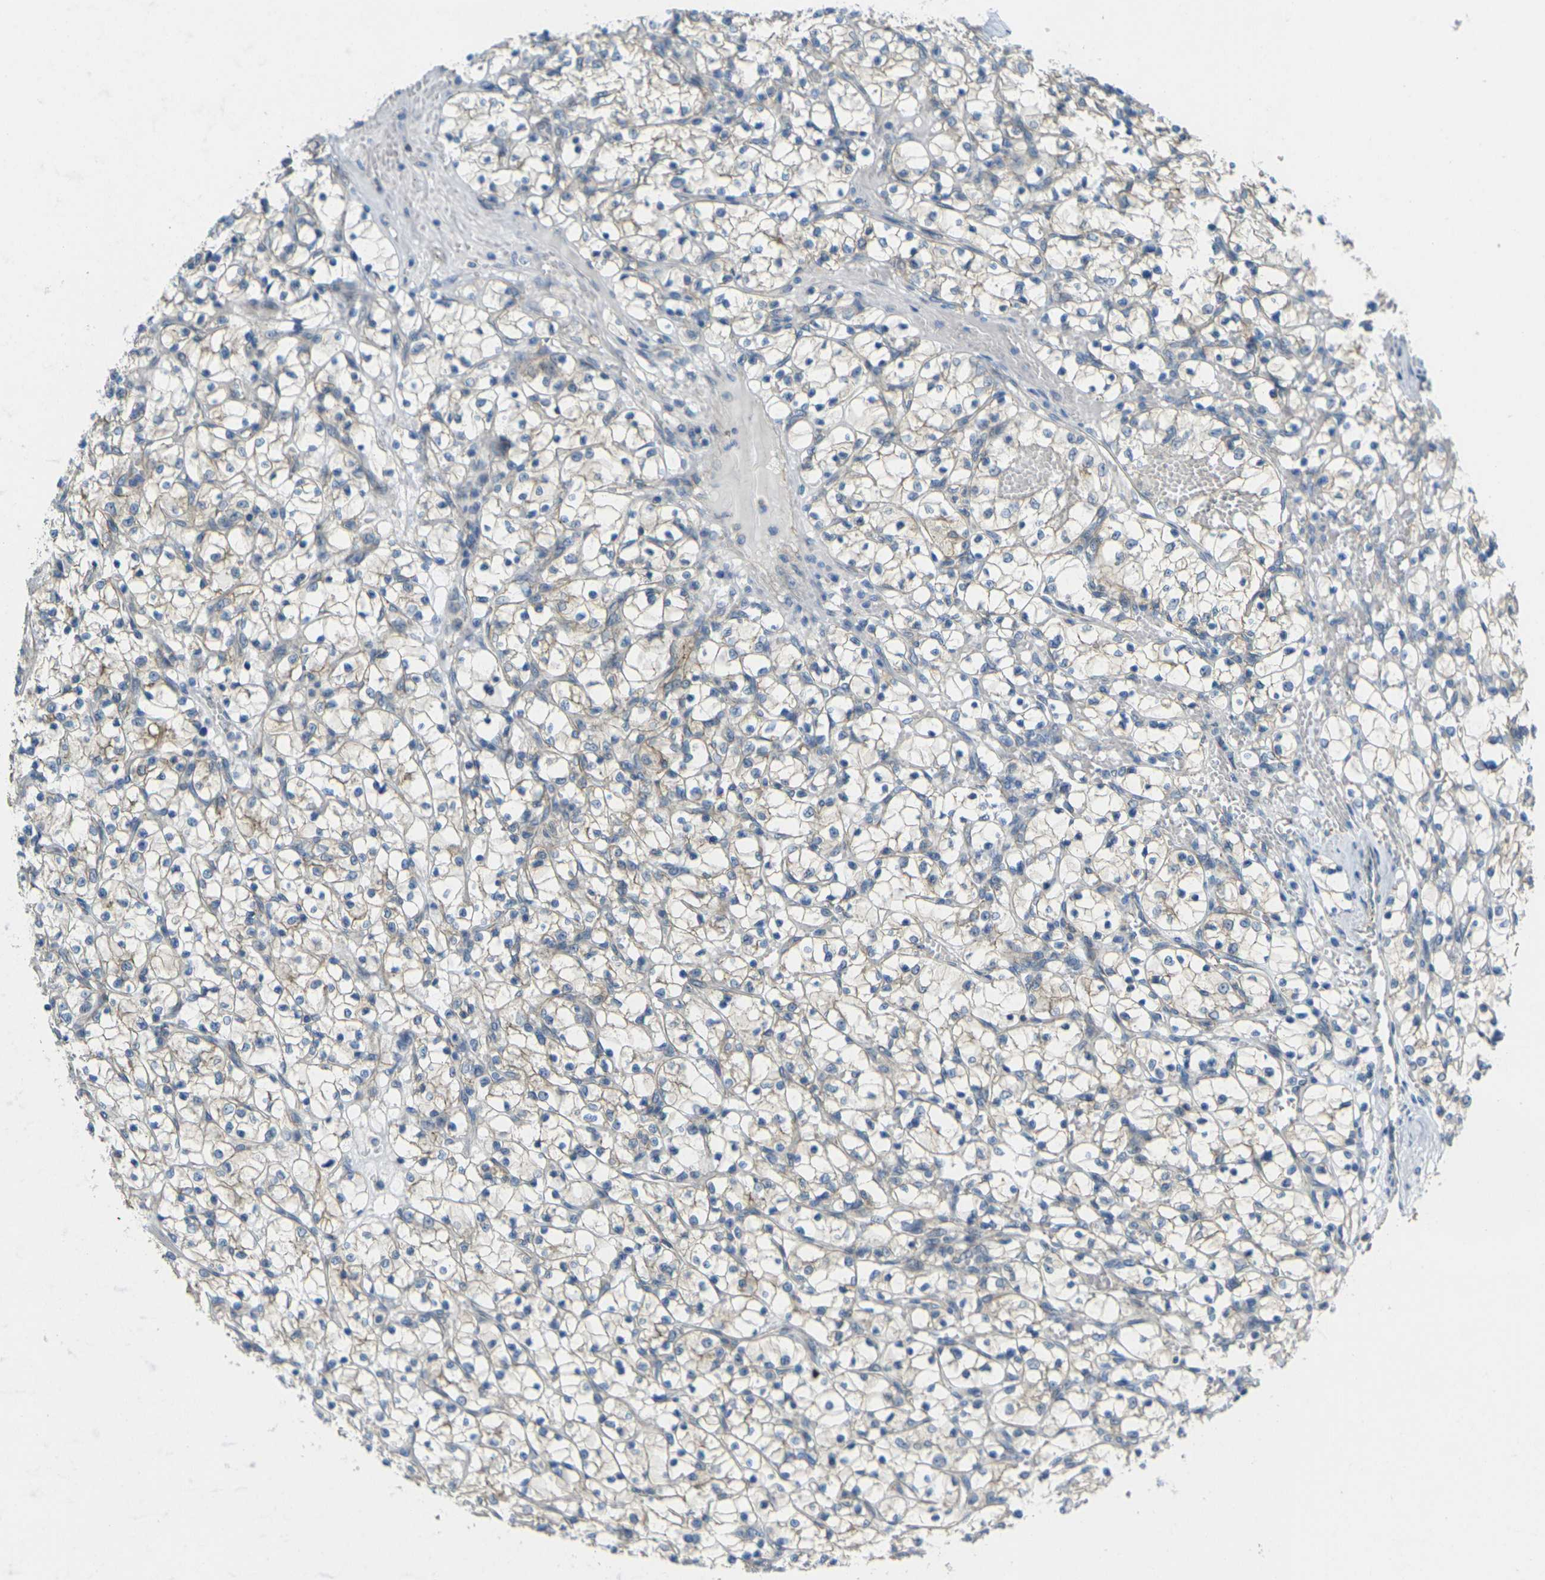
{"staining": {"intensity": "weak", "quantity": "<25%", "location": "cytoplasmic/membranous"}, "tissue": "renal cancer", "cell_type": "Tumor cells", "image_type": "cancer", "snomed": [{"axis": "morphology", "description": "Adenocarcinoma, NOS"}, {"axis": "topography", "description": "Kidney"}], "caption": "There is no significant positivity in tumor cells of renal cancer (adenocarcinoma). The staining is performed using DAB (3,3'-diaminobenzidine) brown chromogen with nuclei counter-stained in using hematoxylin.", "gene": "RHBDD1", "patient": {"sex": "female", "age": 69}}